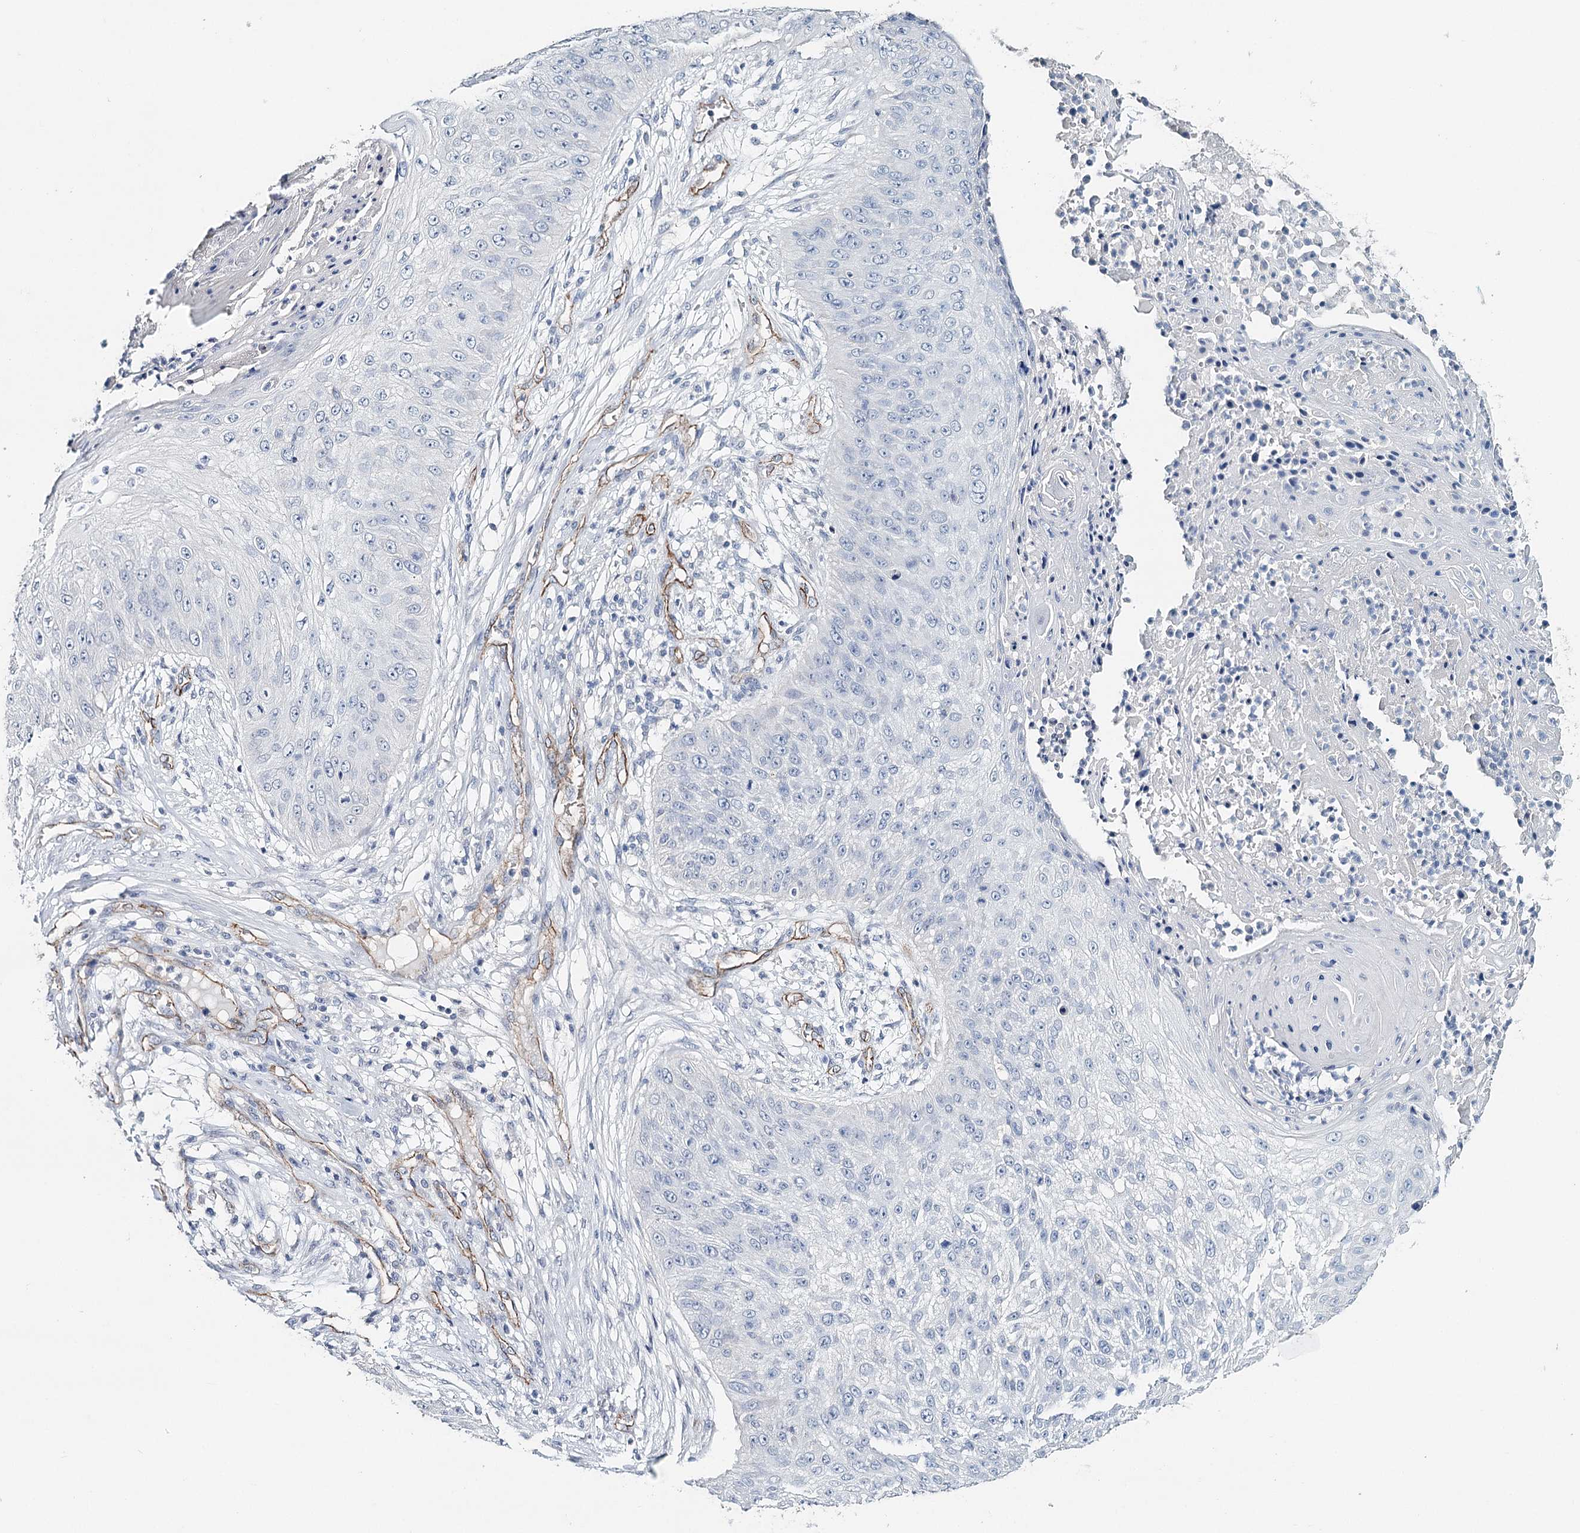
{"staining": {"intensity": "negative", "quantity": "none", "location": "none"}, "tissue": "skin cancer", "cell_type": "Tumor cells", "image_type": "cancer", "snomed": [{"axis": "morphology", "description": "Squamous cell carcinoma, NOS"}, {"axis": "topography", "description": "Skin"}], "caption": "Tumor cells are negative for brown protein staining in skin squamous cell carcinoma.", "gene": "SYNPO", "patient": {"sex": "female", "age": 80}}